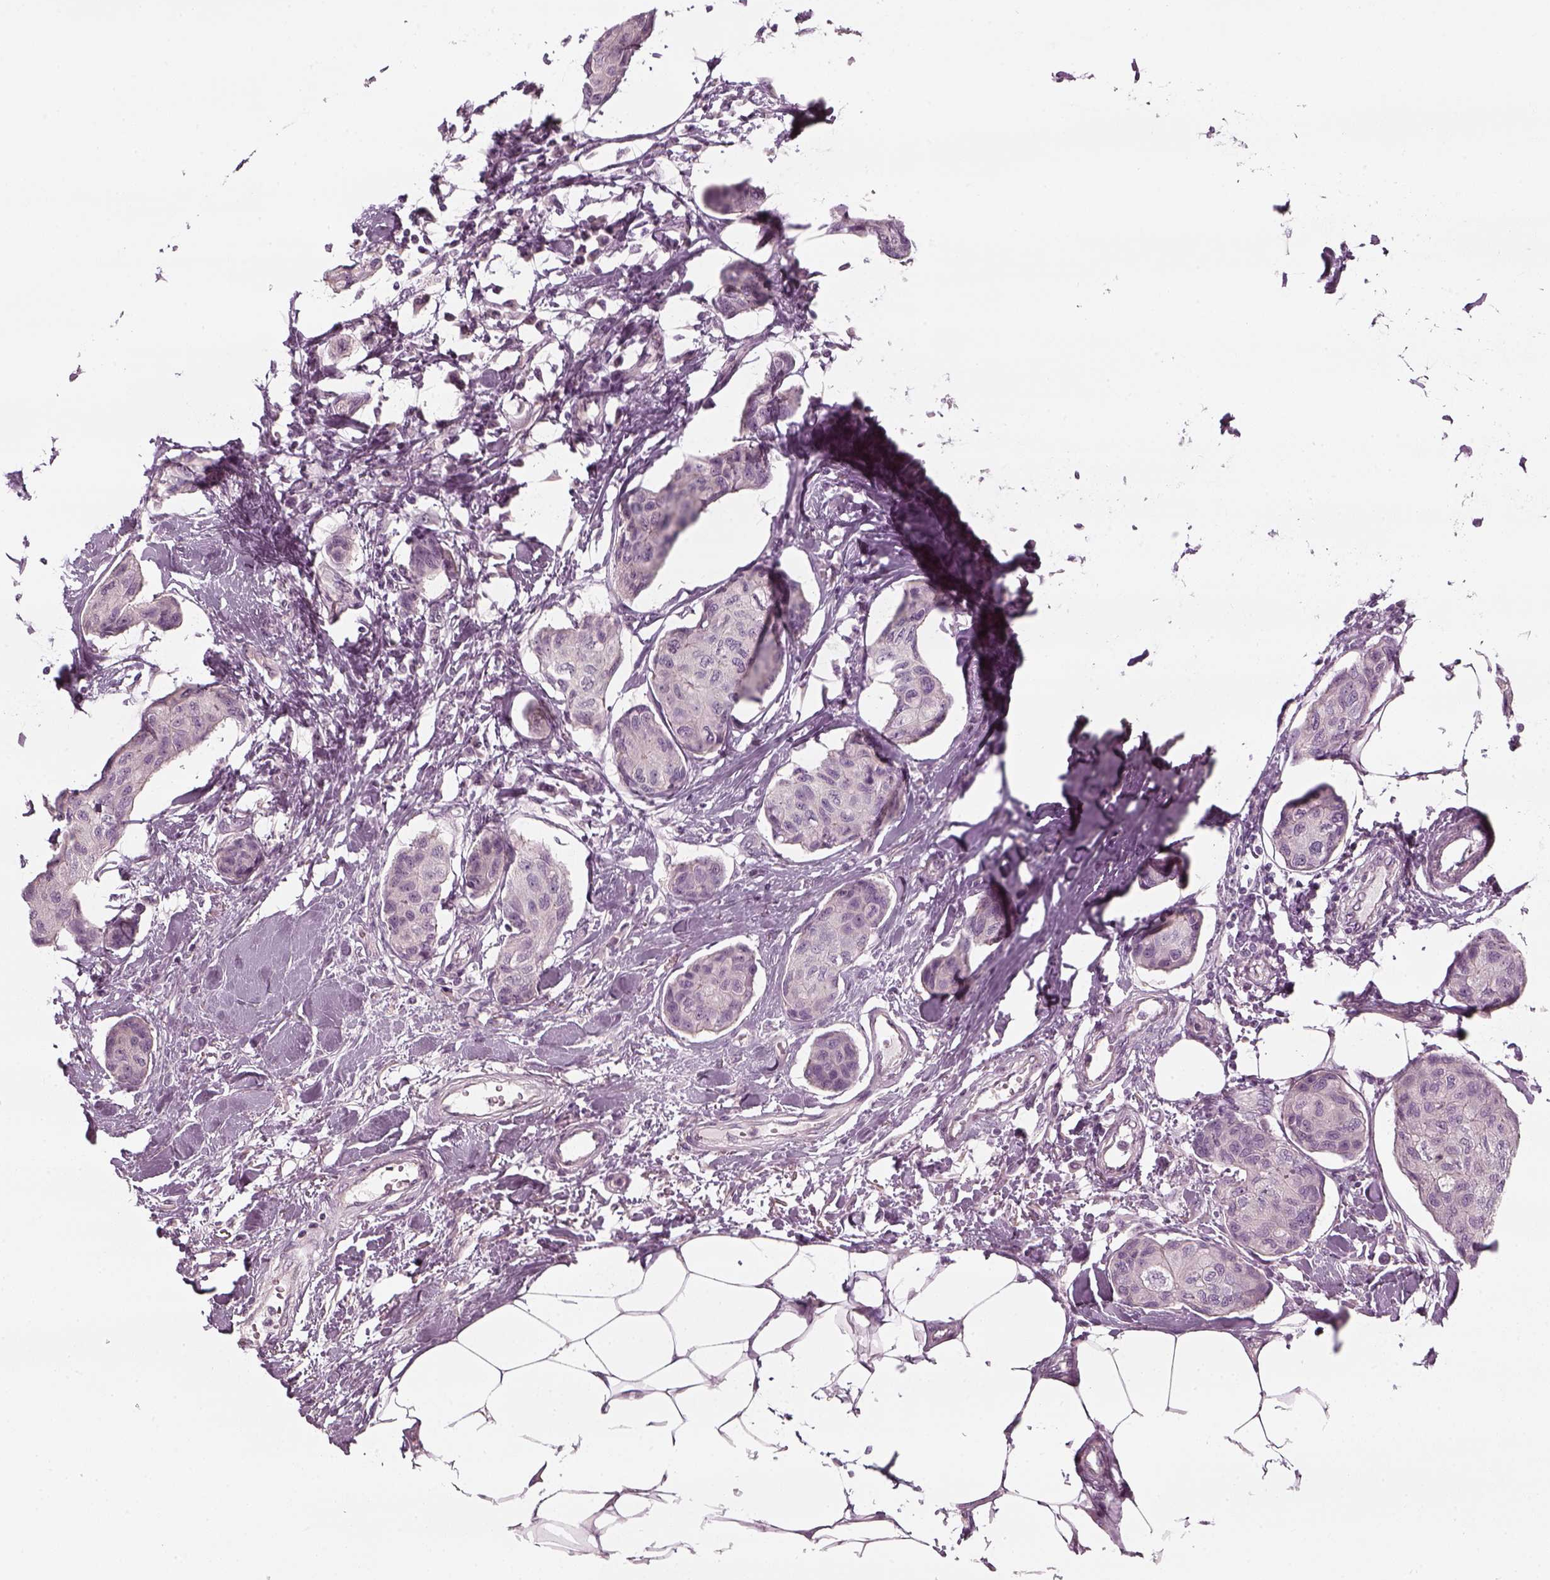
{"staining": {"intensity": "negative", "quantity": "none", "location": "none"}, "tissue": "breast cancer", "cell_type": "Tumor cells", "image_type": "cancer", "snomed": [{"axis": "morphology", "description": "Duct carcinoma"}, {"axis": "topography", "description": "Breast"}], "caption": "An IHC image of breast cancer is shown. There is no staining in tumor cells of breast cancer.", "gene": "PNMT", "patient": {"sex": "female", "age": 80}}